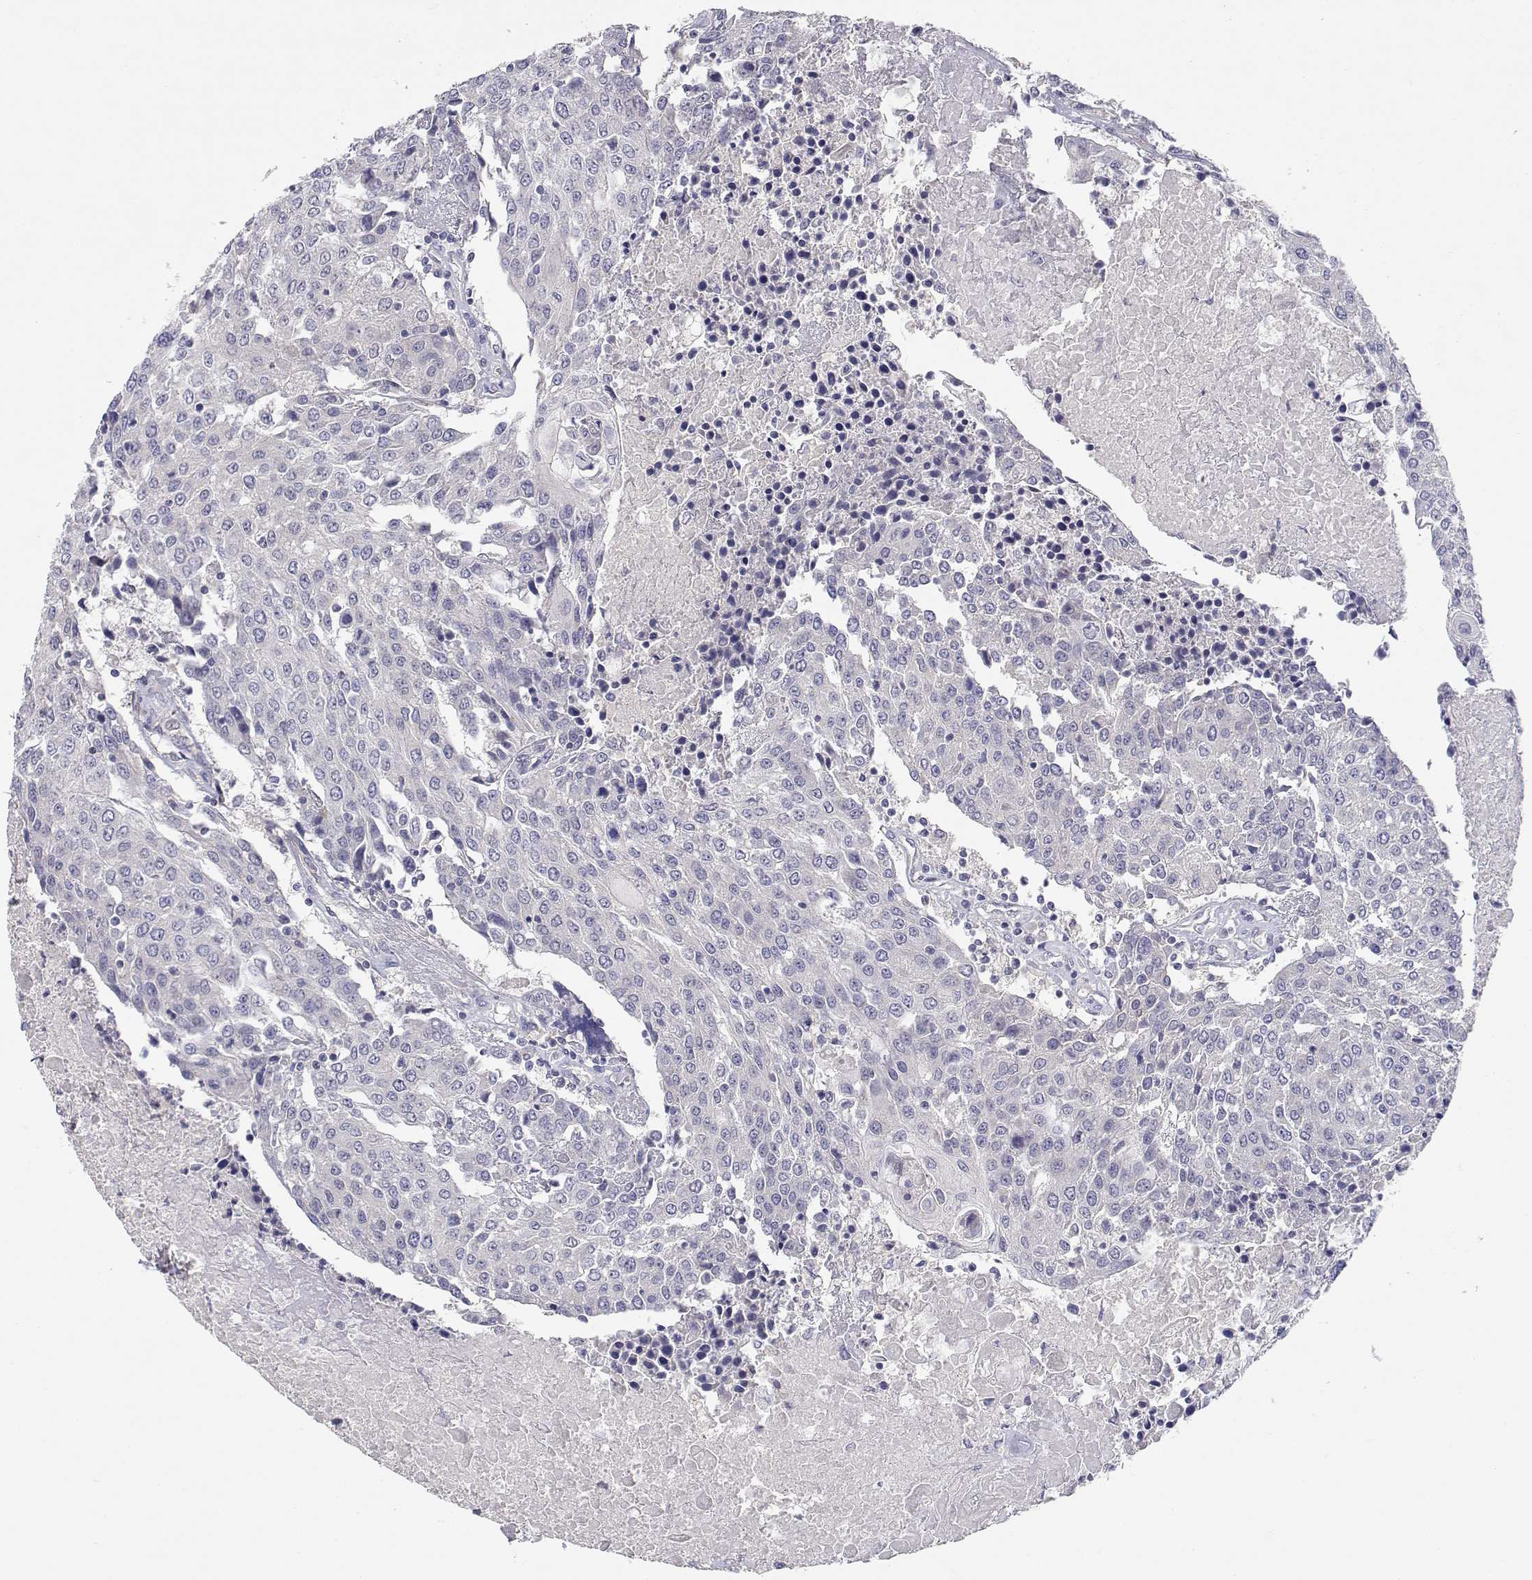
{"staining": {"intensity": "negative", "quantity": "none", "location": "none"}, "tissue": "urothelial cancer", "cell_type": "Tumor cells", "image_type": "cancer", "snomed": [{"axis": "morphology", "description": "Urothelial carcinoma, High grade"}, {"axis": "topography", "description": "Urinary bladder"}], "caption": "DAB (3,3'-diaminobenzidine) immunohistochemical staining of urothelial cancer shows no significant positivity in tumor cells.", "gene": "ADA", "patient": {"sex": "female", "age": 85}}